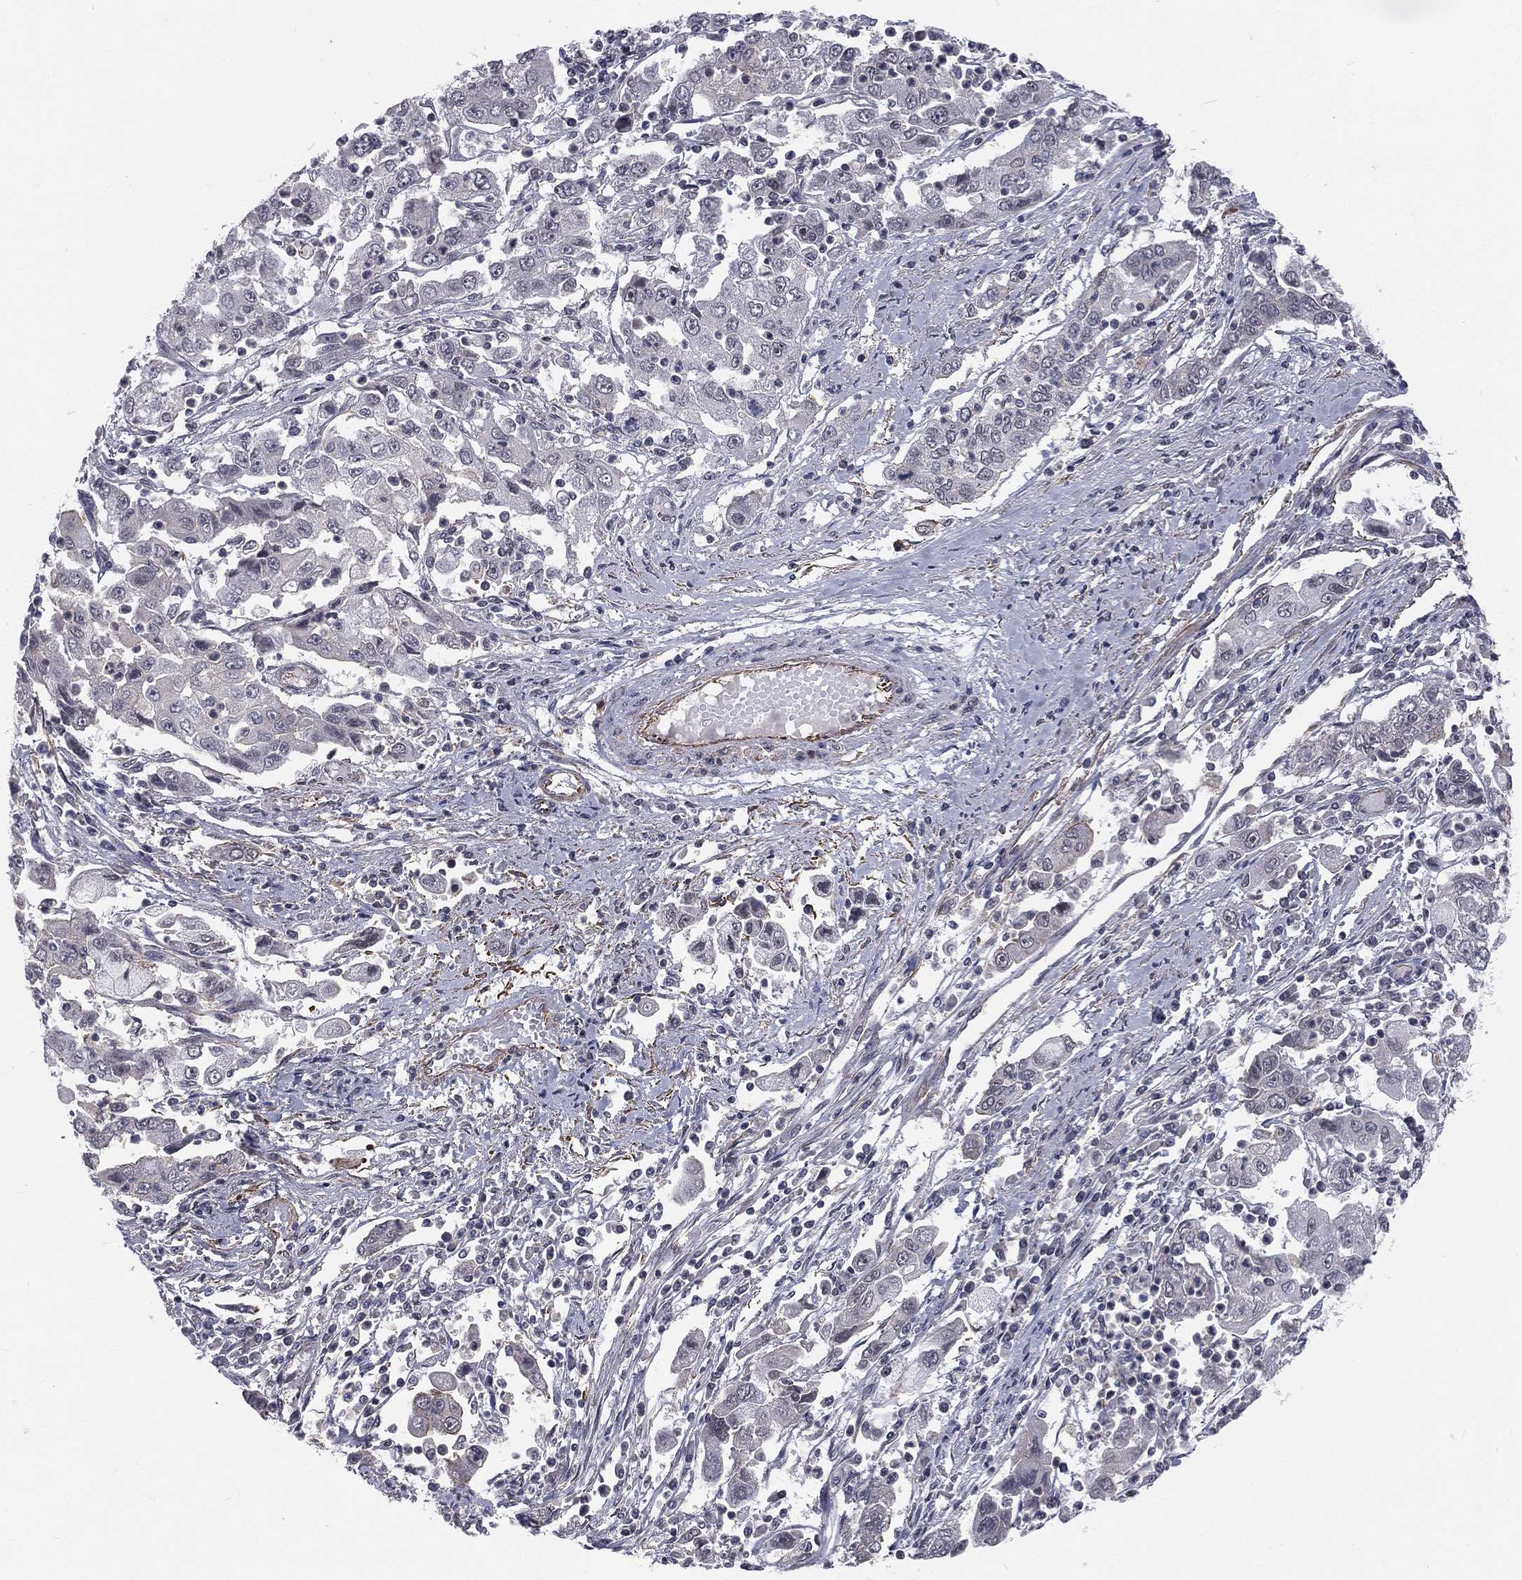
{"staining": {"intensity": "negative", "quantity": "none", "location": "none"}, "tissue": "cervical cancer", "cell_type": "Tumor cells", "image_type": "cancer", "snomed": [{"axis": "morphology", "description": "Squamous cell carcinoma, NOS"}, {"axis": "topography", "description": "Cervix"}], "caption": "DAB (3,3'-diaminobenzidine) immunohistochemical staining of cervical cancer (squamous cell carcinoma) displays no significant staining in tumor cells. (Brightfield microscopy of DAB (3,3'-diaminobenzidine) immunohistochemistry at high magnification).", "gene": "MORC2", "patient": {"sex": "female", "age": 36}}